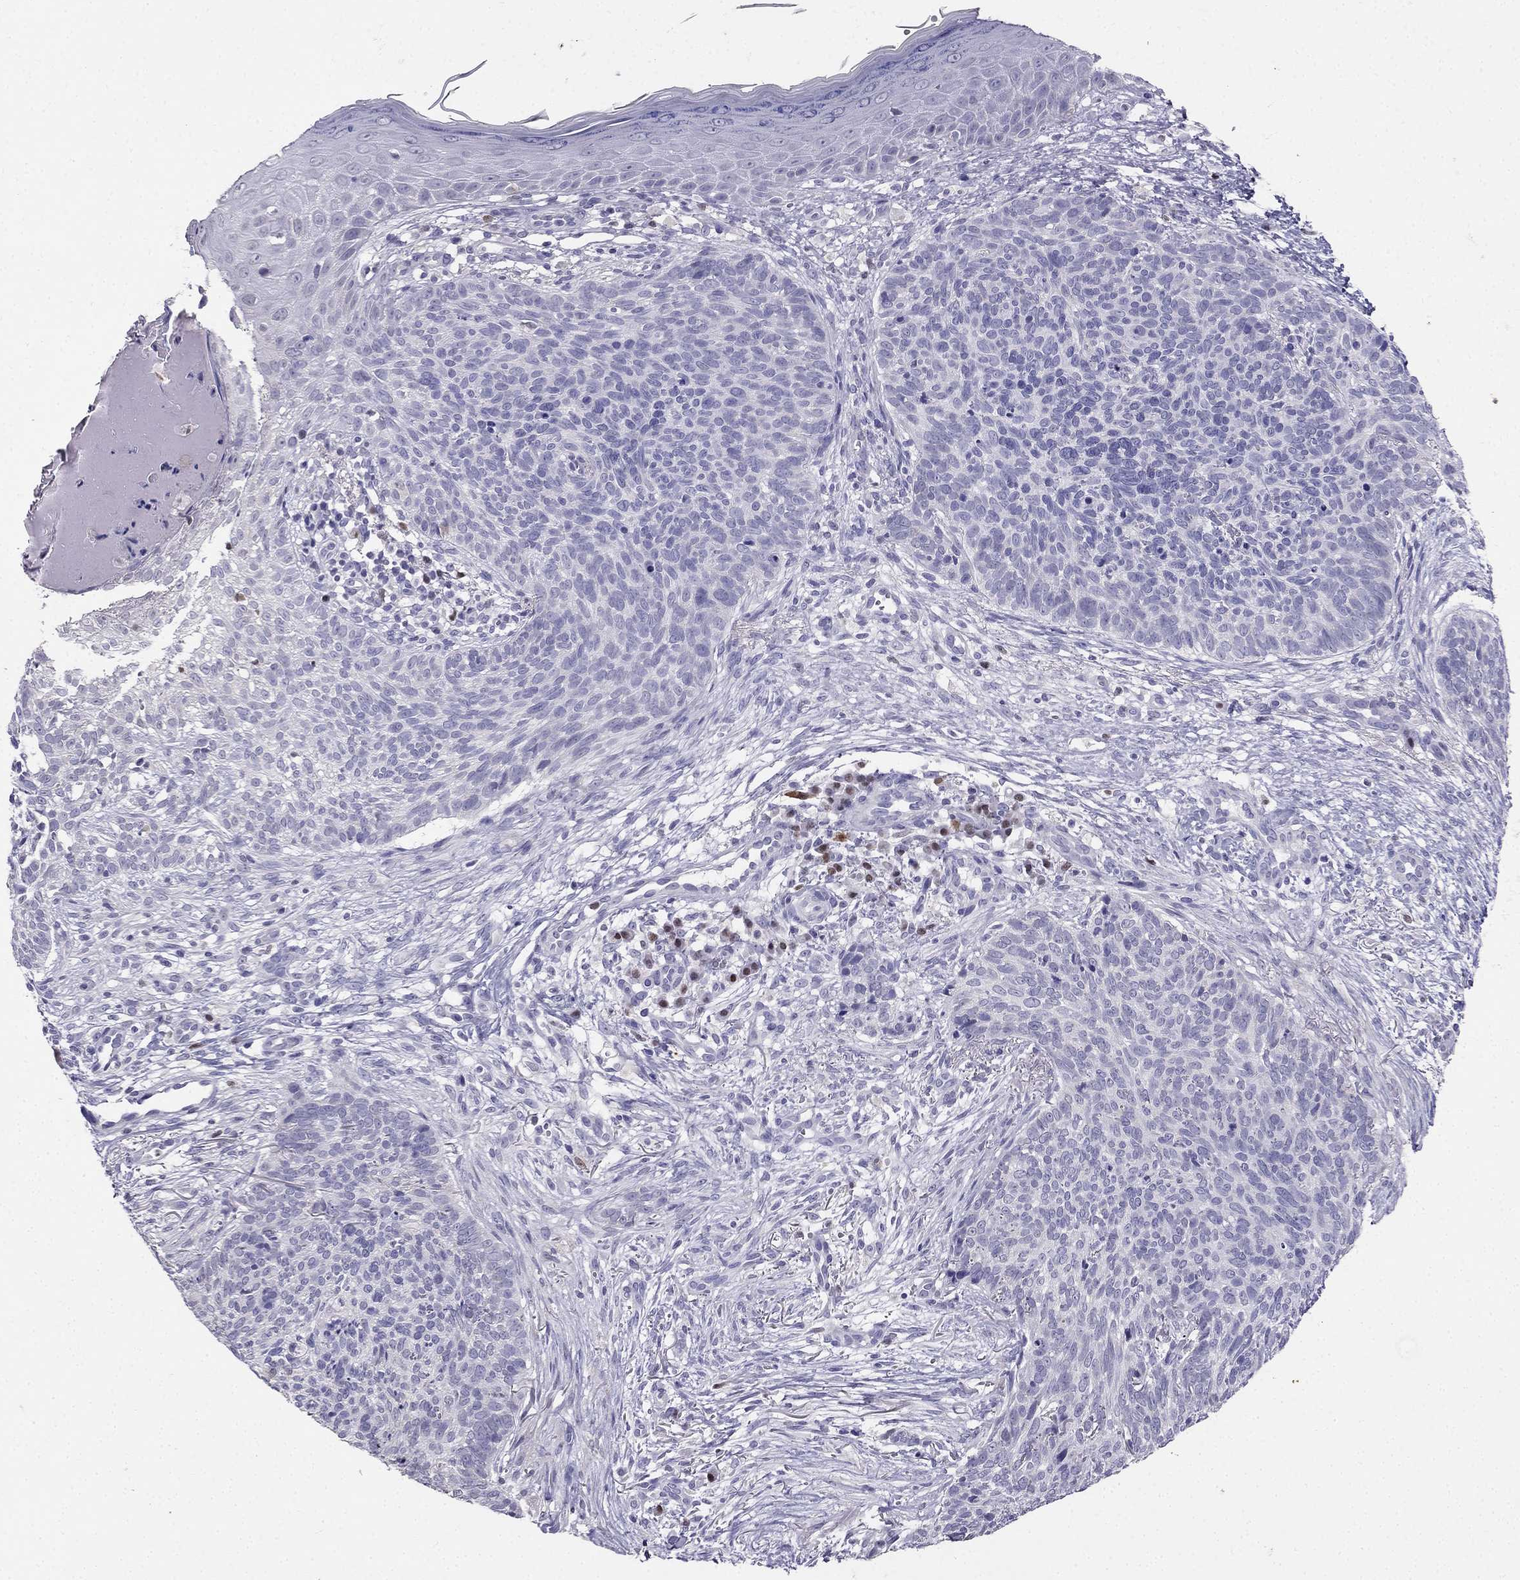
{"staining": {"intensity": "negative", "quantity": "none", "location": "none"}, "tissue": "skin cancer", "cell_type": "Tumor cells", "image_type": "cancer", "snomed": [{"axis": "morphology", "description": "Basal cell carcinoma"}, {"axis": "topography", "description": "Skin"}], "caption": "This is an IHC image of human basal cell carcinoma (skin). There is no positivity in tumor cells.", "gene": "ARID3A", "patient": {"sex": "male", "age": 64}}